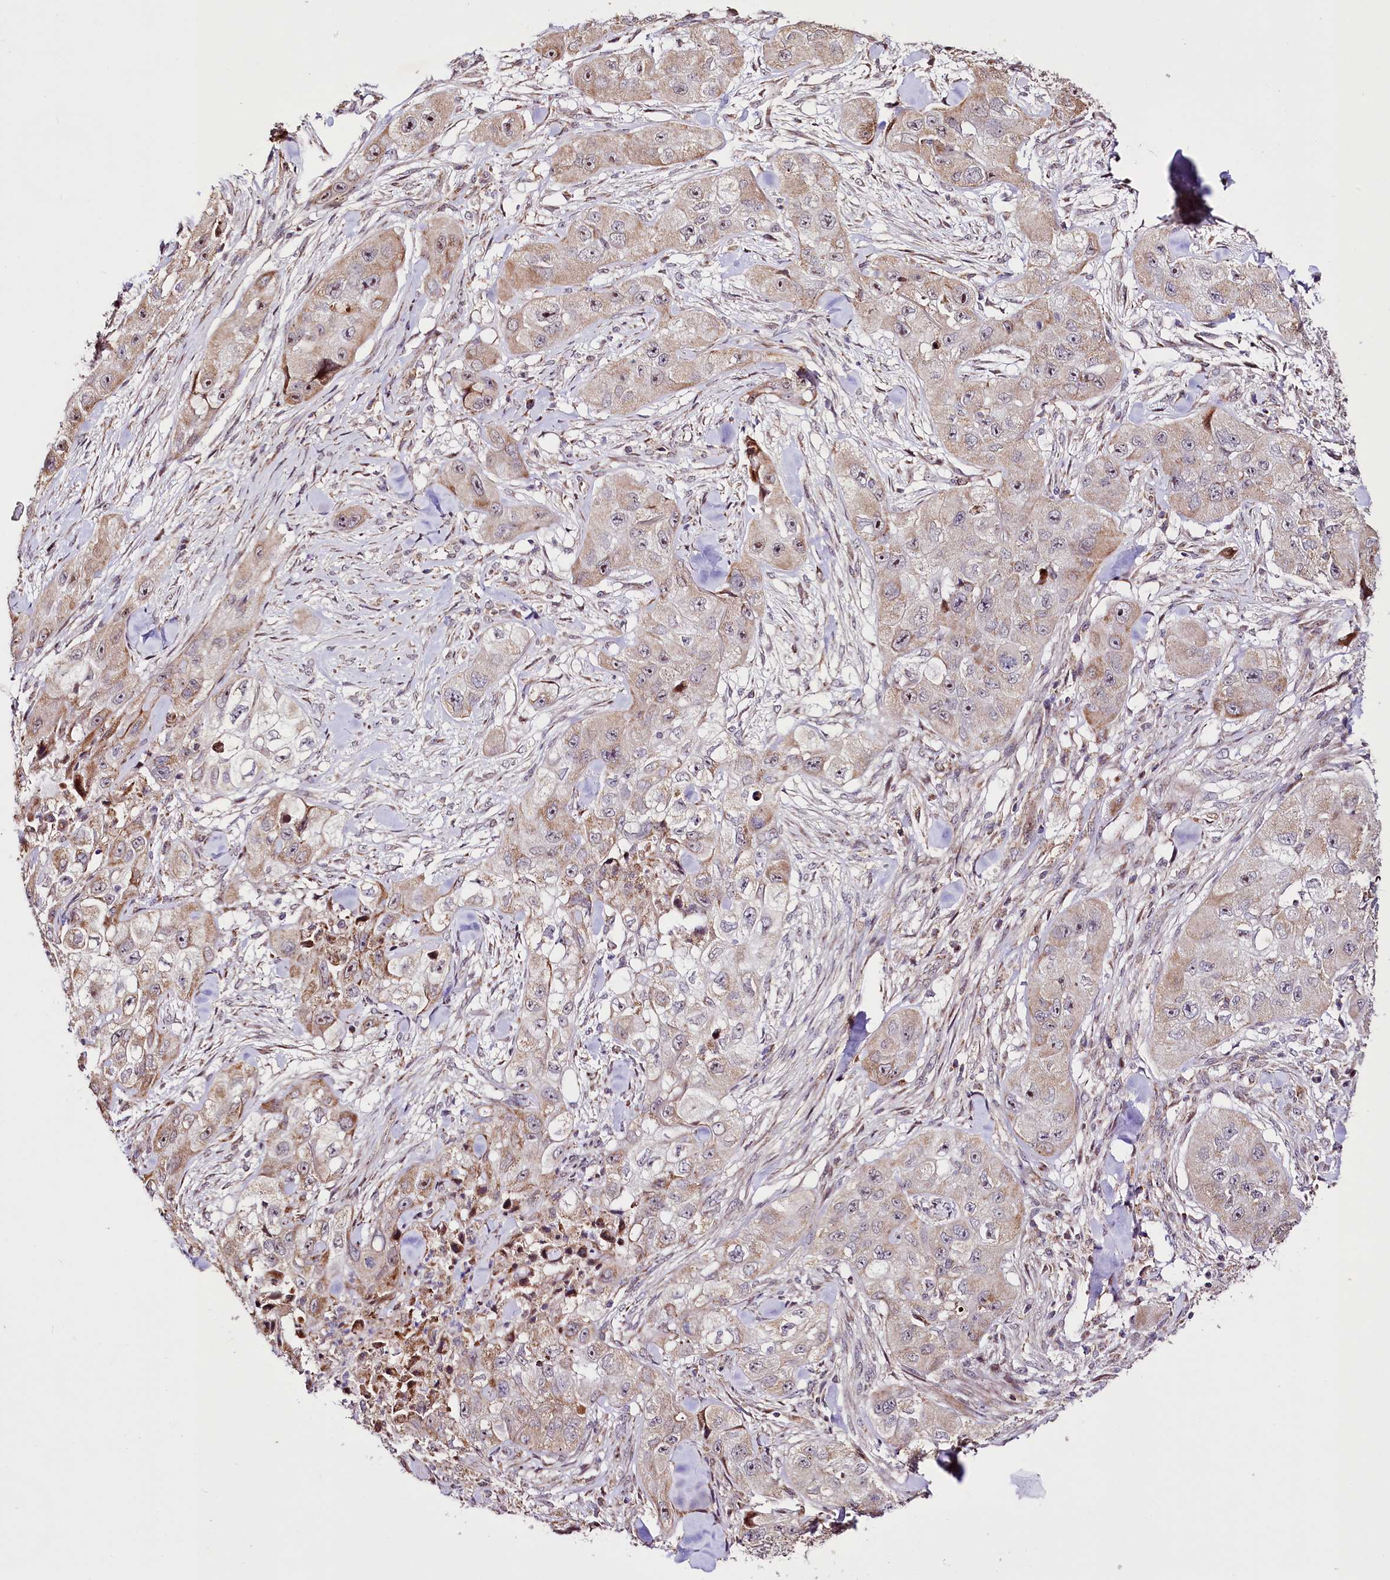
{"staining": {"intensity": "weak", "quantity": "<25%", "location": "cytoplasmic/membranous"}, "tissue": "skin cancer", "cell_type": "Tumor cells", "image_type": "cancer", "snomed": [{"axis": "morphology", "description": "Squamous cell carcinoma, NOS"}, {"axis": "topography", "description": "Skin"}, {"axis": "topography", "description": "Subcutis"}], "caption": "IHC histopathology image of human skin cancer (squamous cell carcinoma) stained for a protein (brown), which shows no positivity in tumor cells.", "gene": "ST7", "patient": {"sex": "male", "age": 73}}